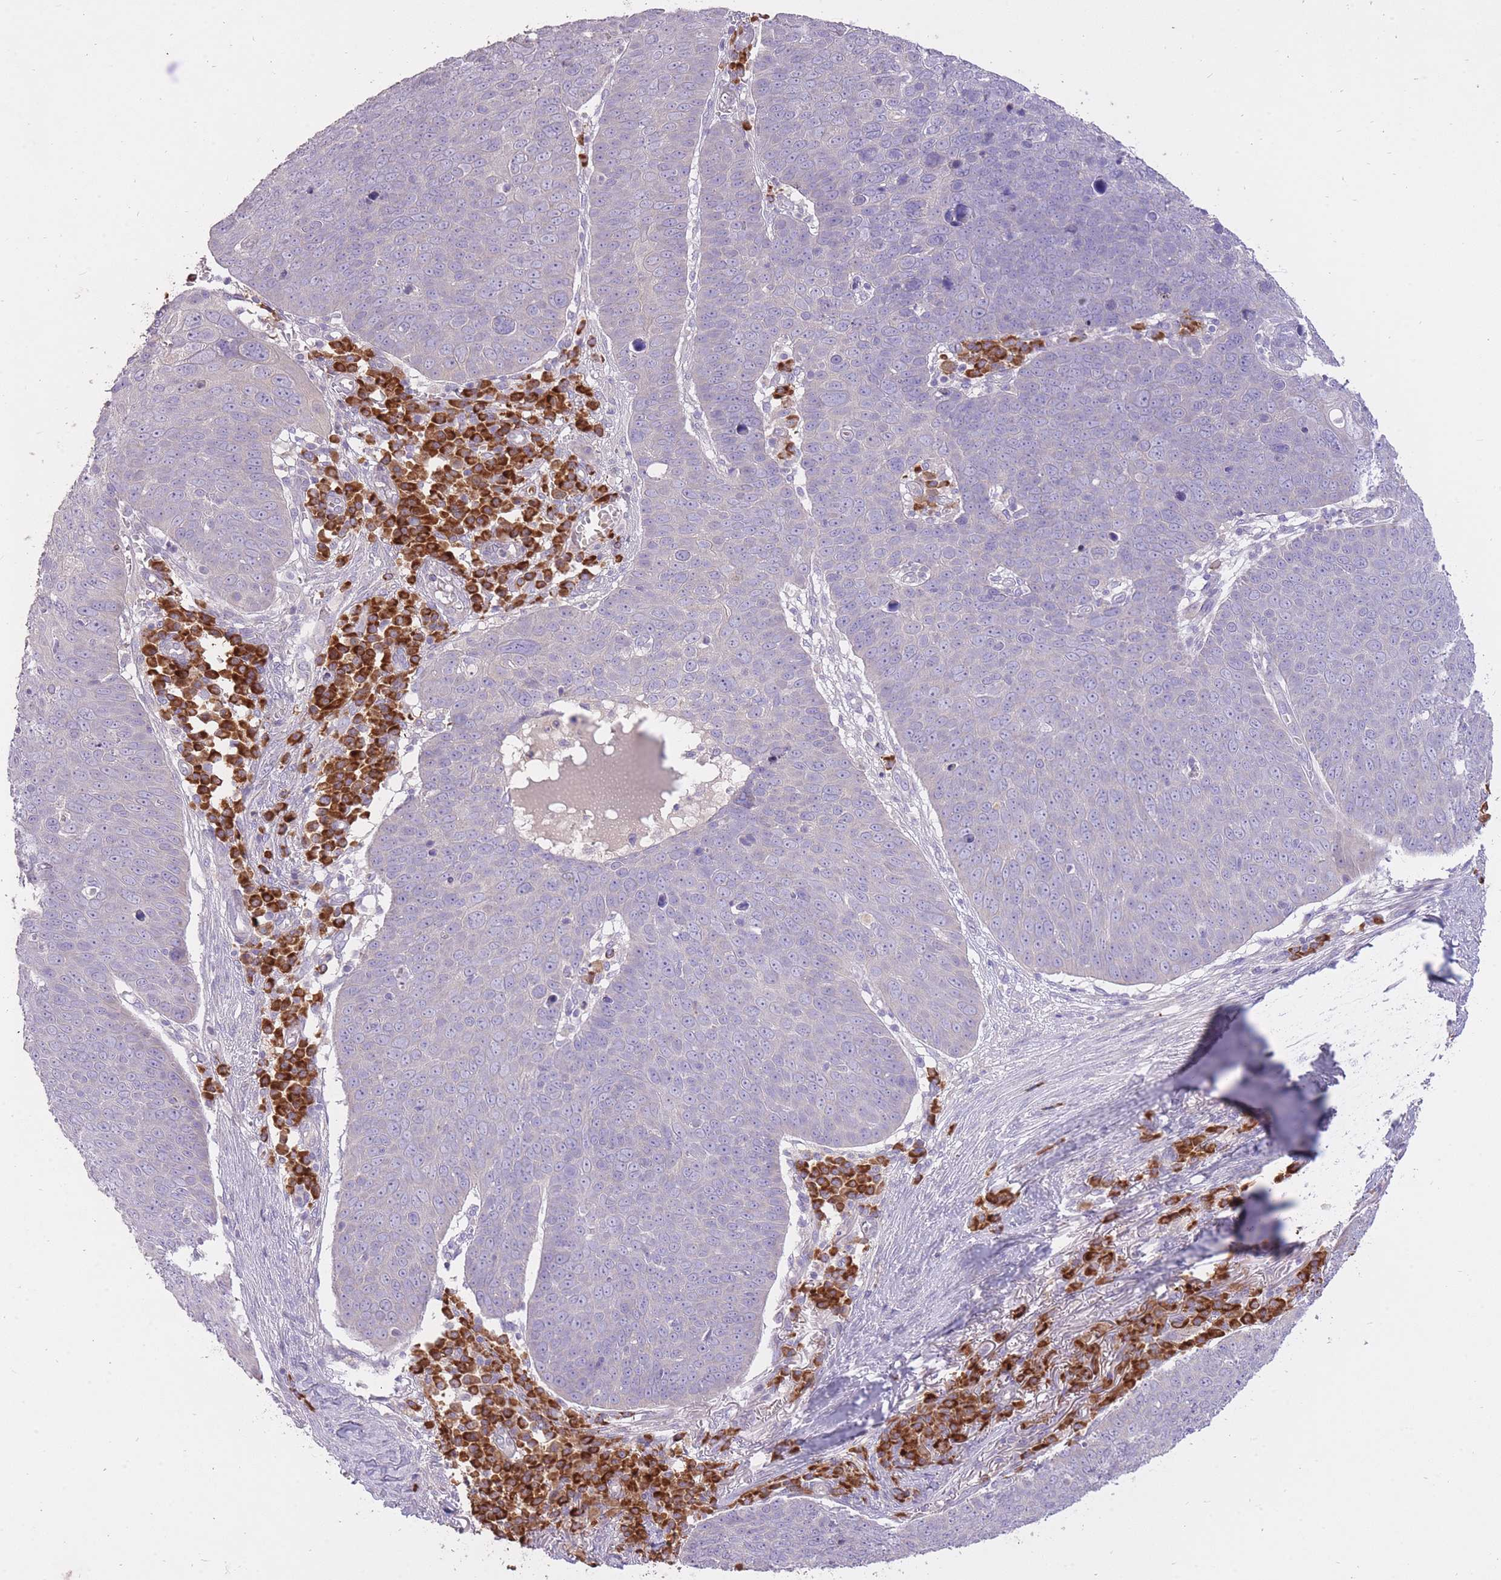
{"staining": {"intensity": "negative", "quantity": "none", "location": "none"}, "tissue": "skin cancer", "cell_type": "Tumor cells", "image_type": "cancer", "snomed": [{"axis": "morphology", "description": "Squamous cell carcinoma, NOS"}, {"axis": "topography", "description": "Skin"}], "caption": "An immunohistochemistry (IHC) image of skin squamous cell carcinoma is shown. There is no staining in tumor cells of skin squamous cell carcinoma.", "gene": "FRG2C", "patient": {"sex": "male", "age": 71}}